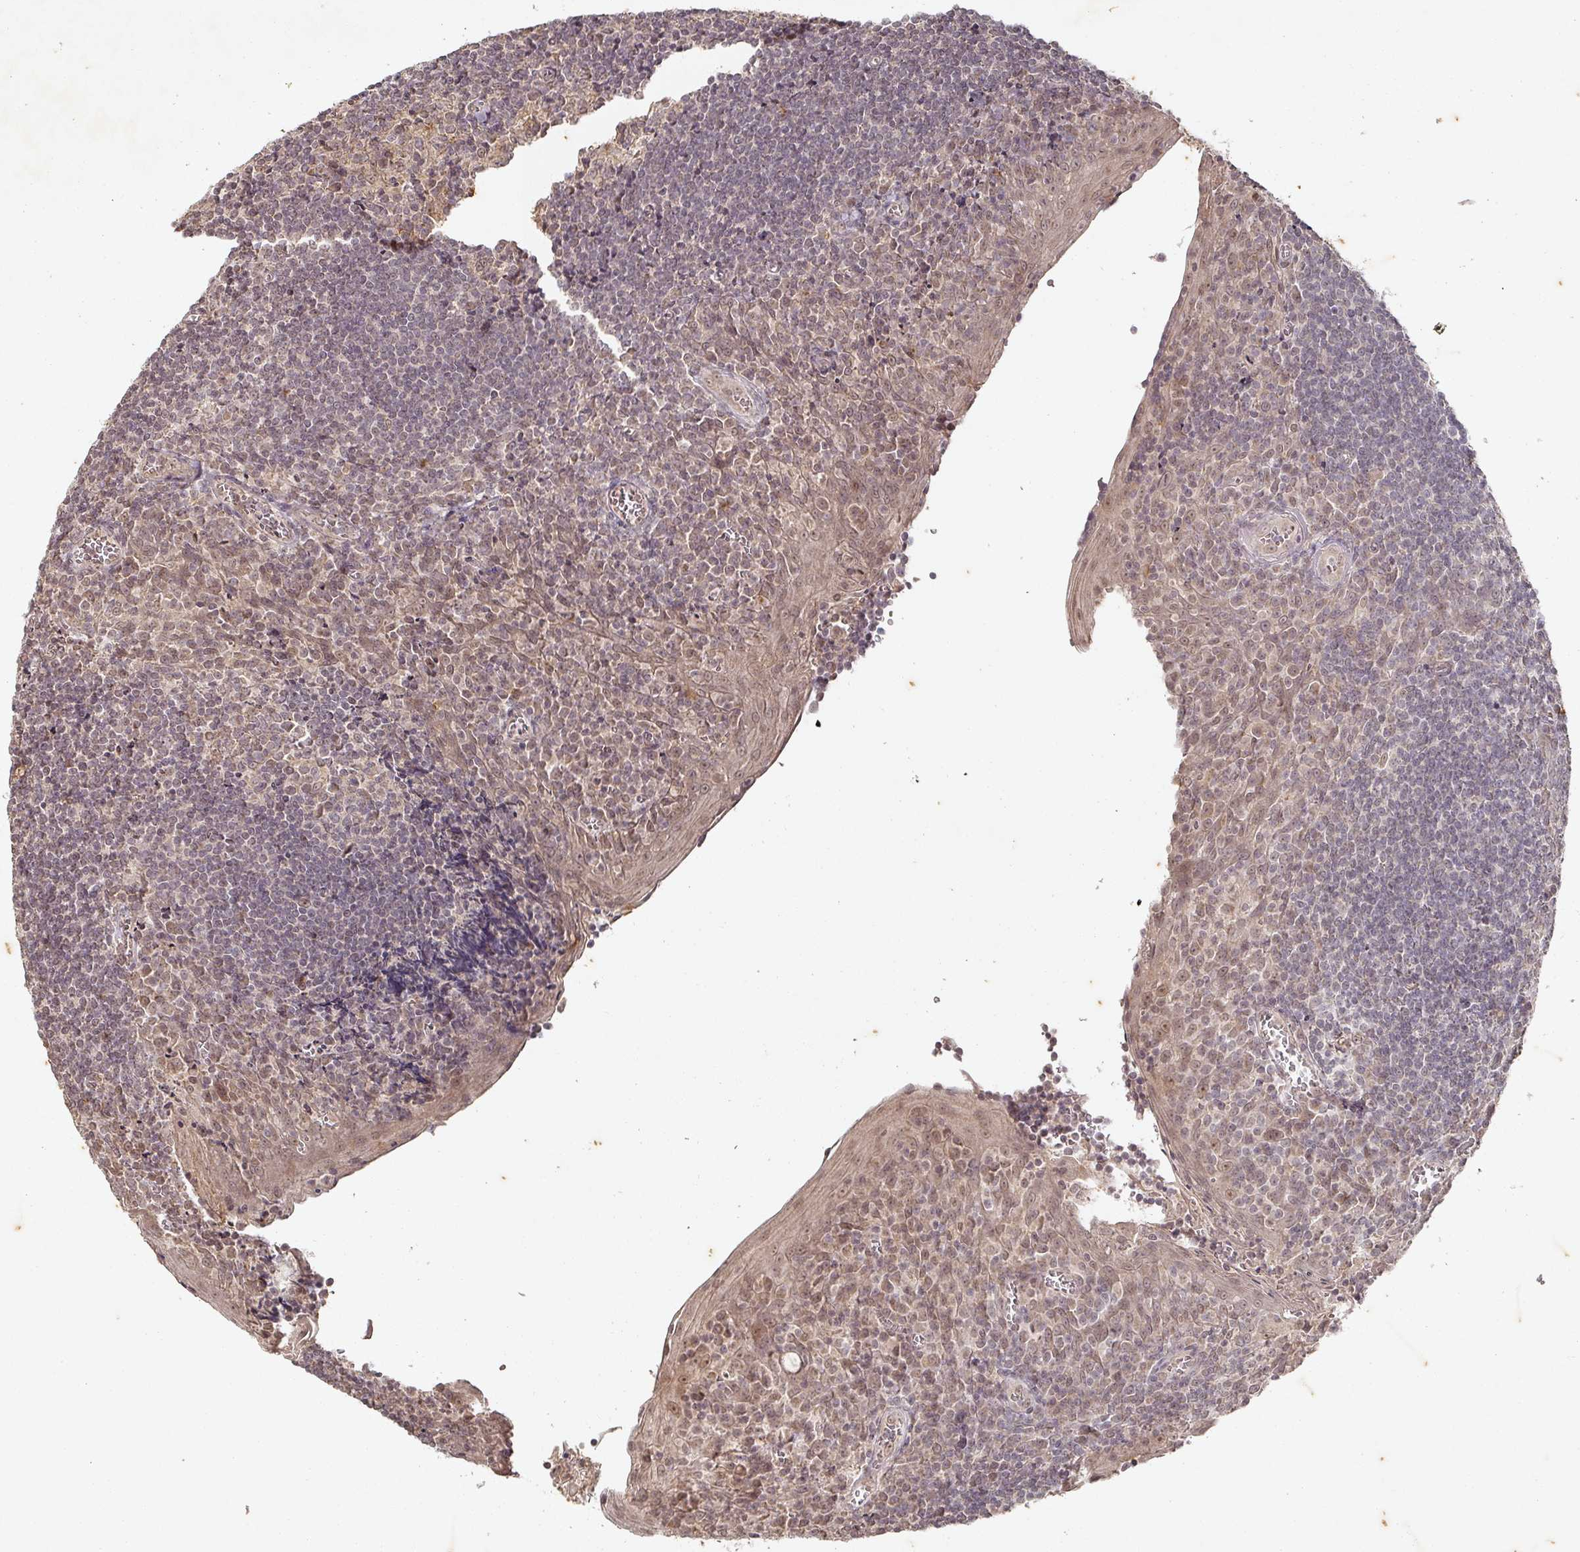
{"staining": {"intensity": "weak", "quantity": "25%-75%", "location": "cytoplasmic/membranous"}, "tissue": "tonsil", "cell_type": "Germinal center cells", "image_type": "normal", "snomed": [{"axis": "morphology", "description": "Normal tissue, NOS"}, {"axis": "topography", "description": "Tonsil"}], "caption": "DAB (3,3'-diaminobenzidine) immunohistochemical staining of benign human tonsil exhibits weak cytoplasmic/membranous protein staining in about 25%-75% of germinal center cells.", "gene": "CAPN5", "patient": {"sex": "male", "age": 27}}